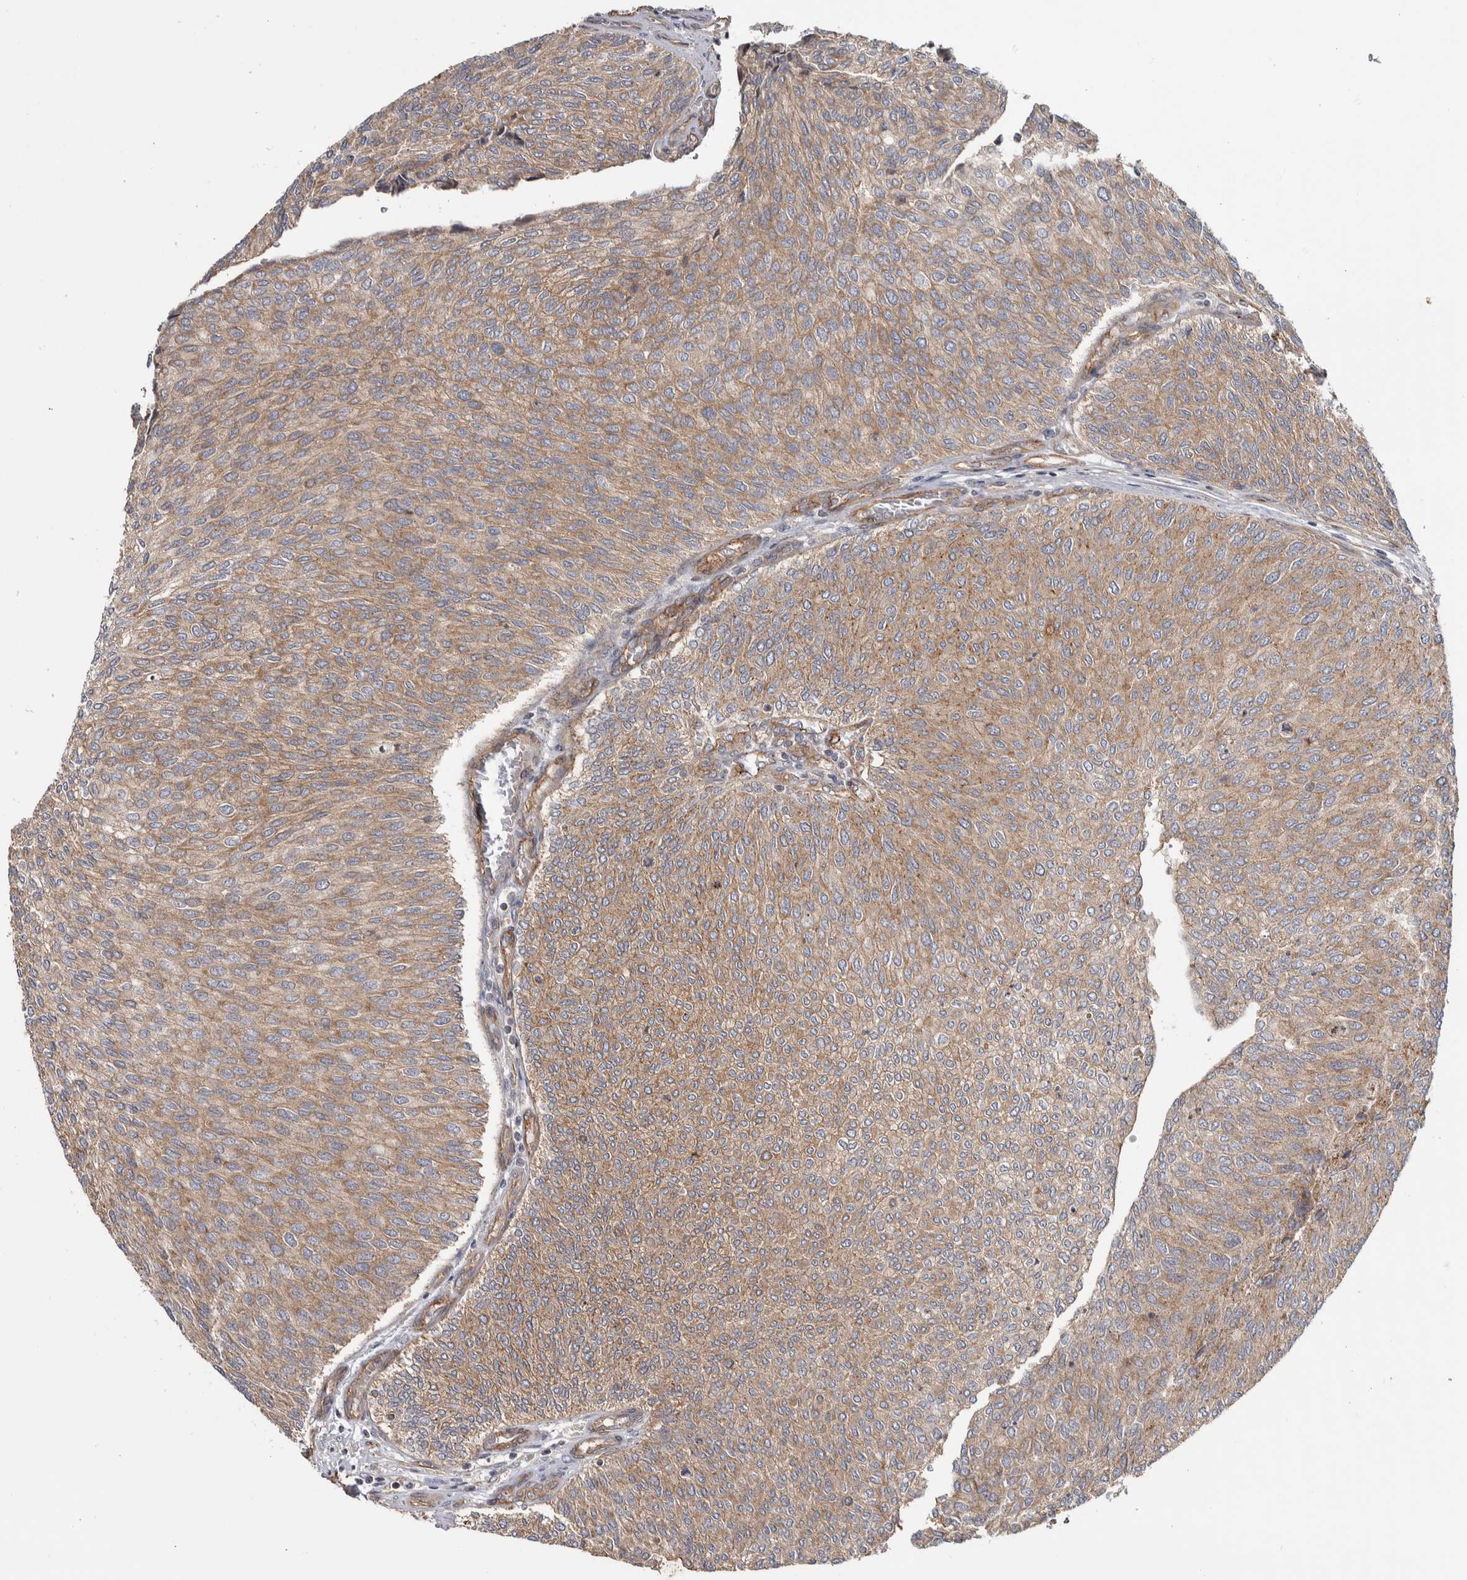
{"staining": {"intensity": "moderate", "quantity": ">75%", "location": "cytoplasmic/membranous"}, "tissue": "urothelial cancer", "cell_type": "Tumor cells", "image_type": "cancer", "snomed": [{"axis": "morphology", "description": "Urothelial carcinoma, Low grade"}, {"axis": "topography", "description": "Urinary bladder"}], "caption": "This histopathology image exhibits urothelial carcinoma (low-grade) stained with IHC to label a protein in brown. The cytoplasmic/membranous of tumor cells show moderate positivity for the protein. Nuclei are counter-stained blue.", "gene": "CHMP4C", "patient": {"sex": "female", "age": 79}}